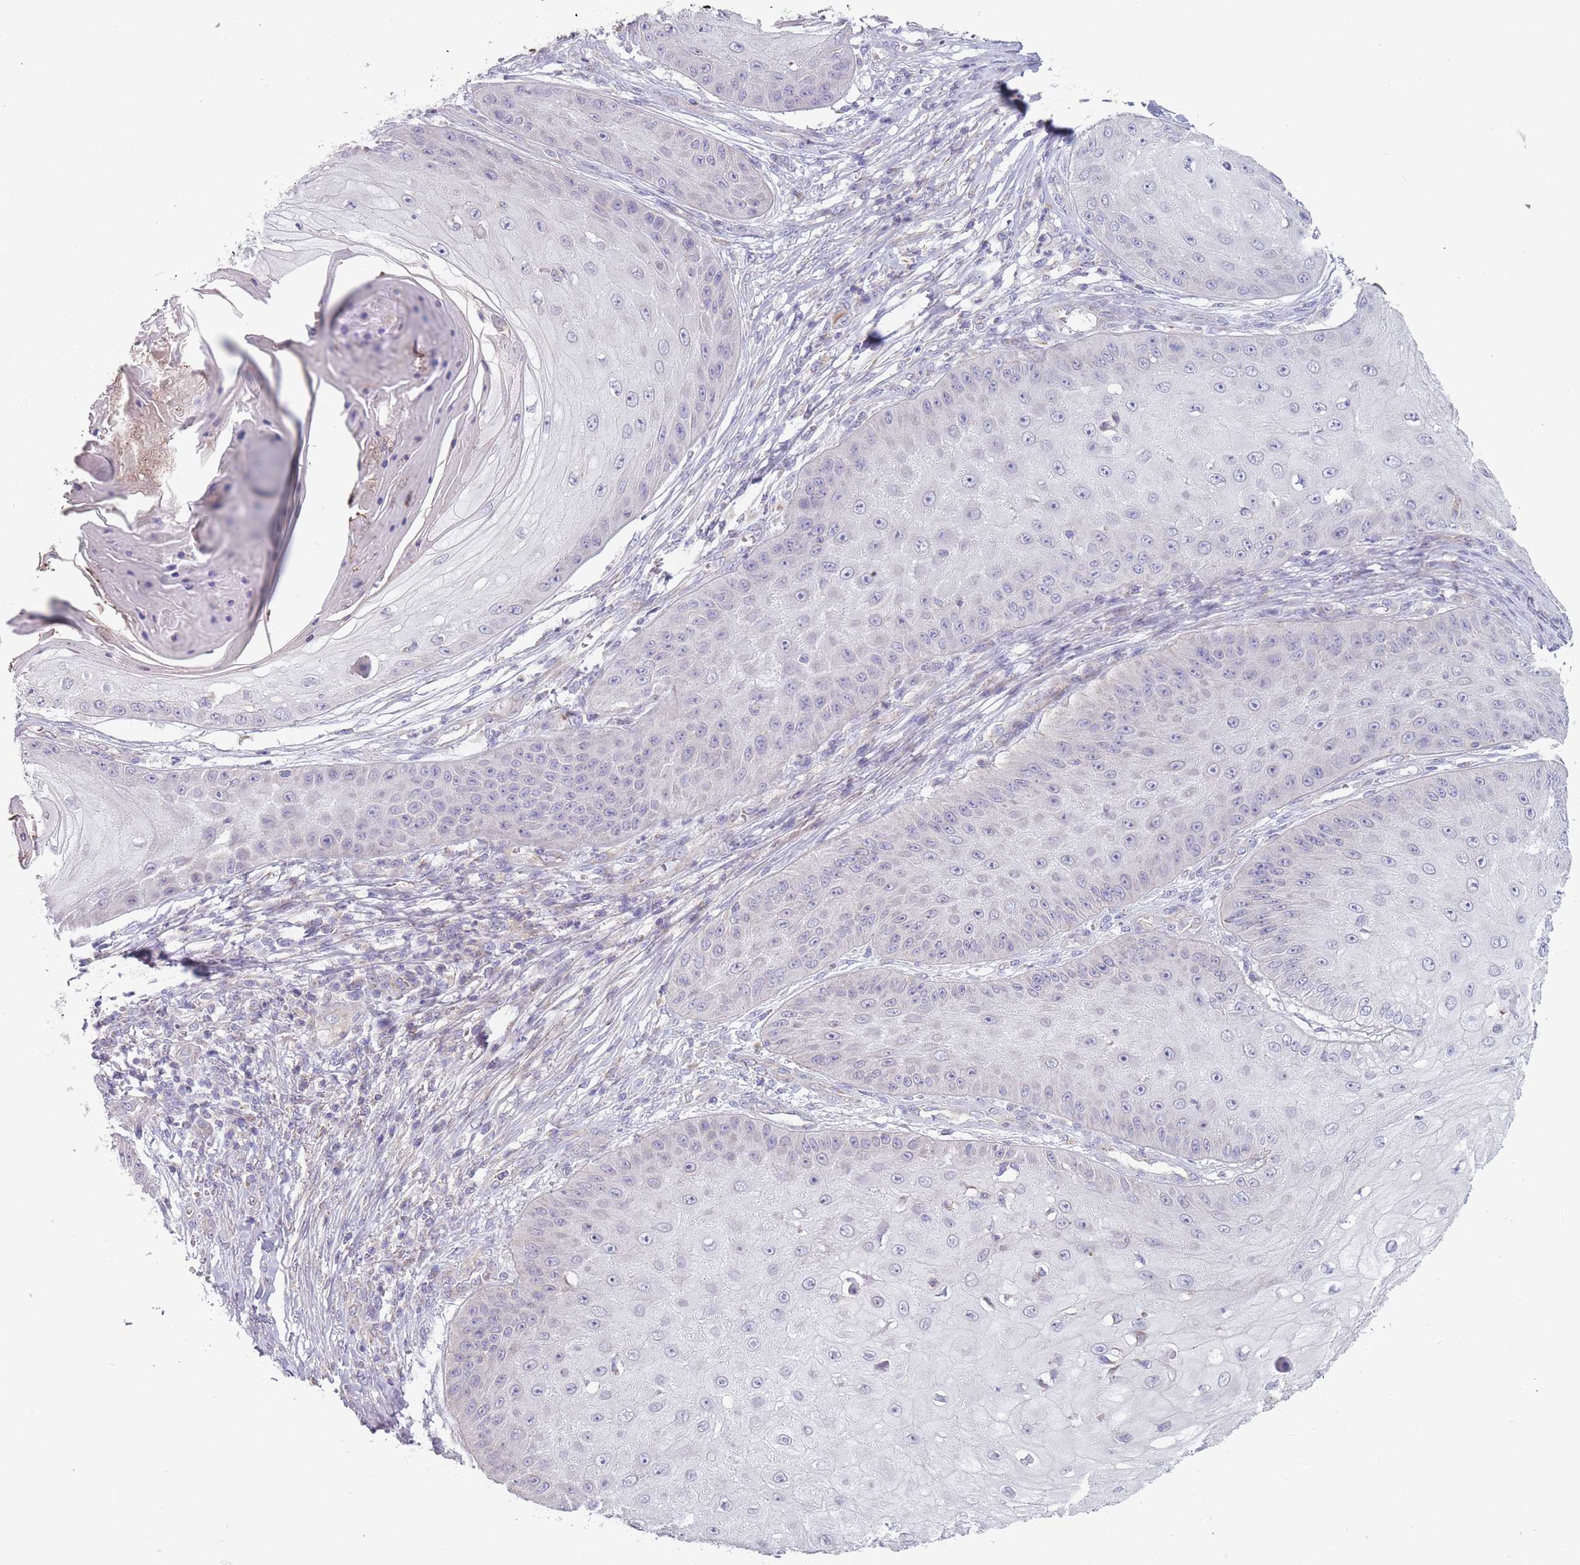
{"staining": {"intensity": "negative", "quantity": "none", "location": "none"}, "tissue": "skin cancer", "cell_type": "Tumor cells", "image_type": "cancer", "snomed": [{"axis": "morphology", "description": "Squamous cell carcinoma, NOS"}, {"axis": "topography", "description": "Skin"}], "caption": "The image displays no significant expression in tumor cells of squamous cell carcinoma (skin). (Immunohistochemistry (ihc), brightfield microscopy, high magnification).", "gene": "SMPD4", "patient": {"sex": "male", "age": 70}}